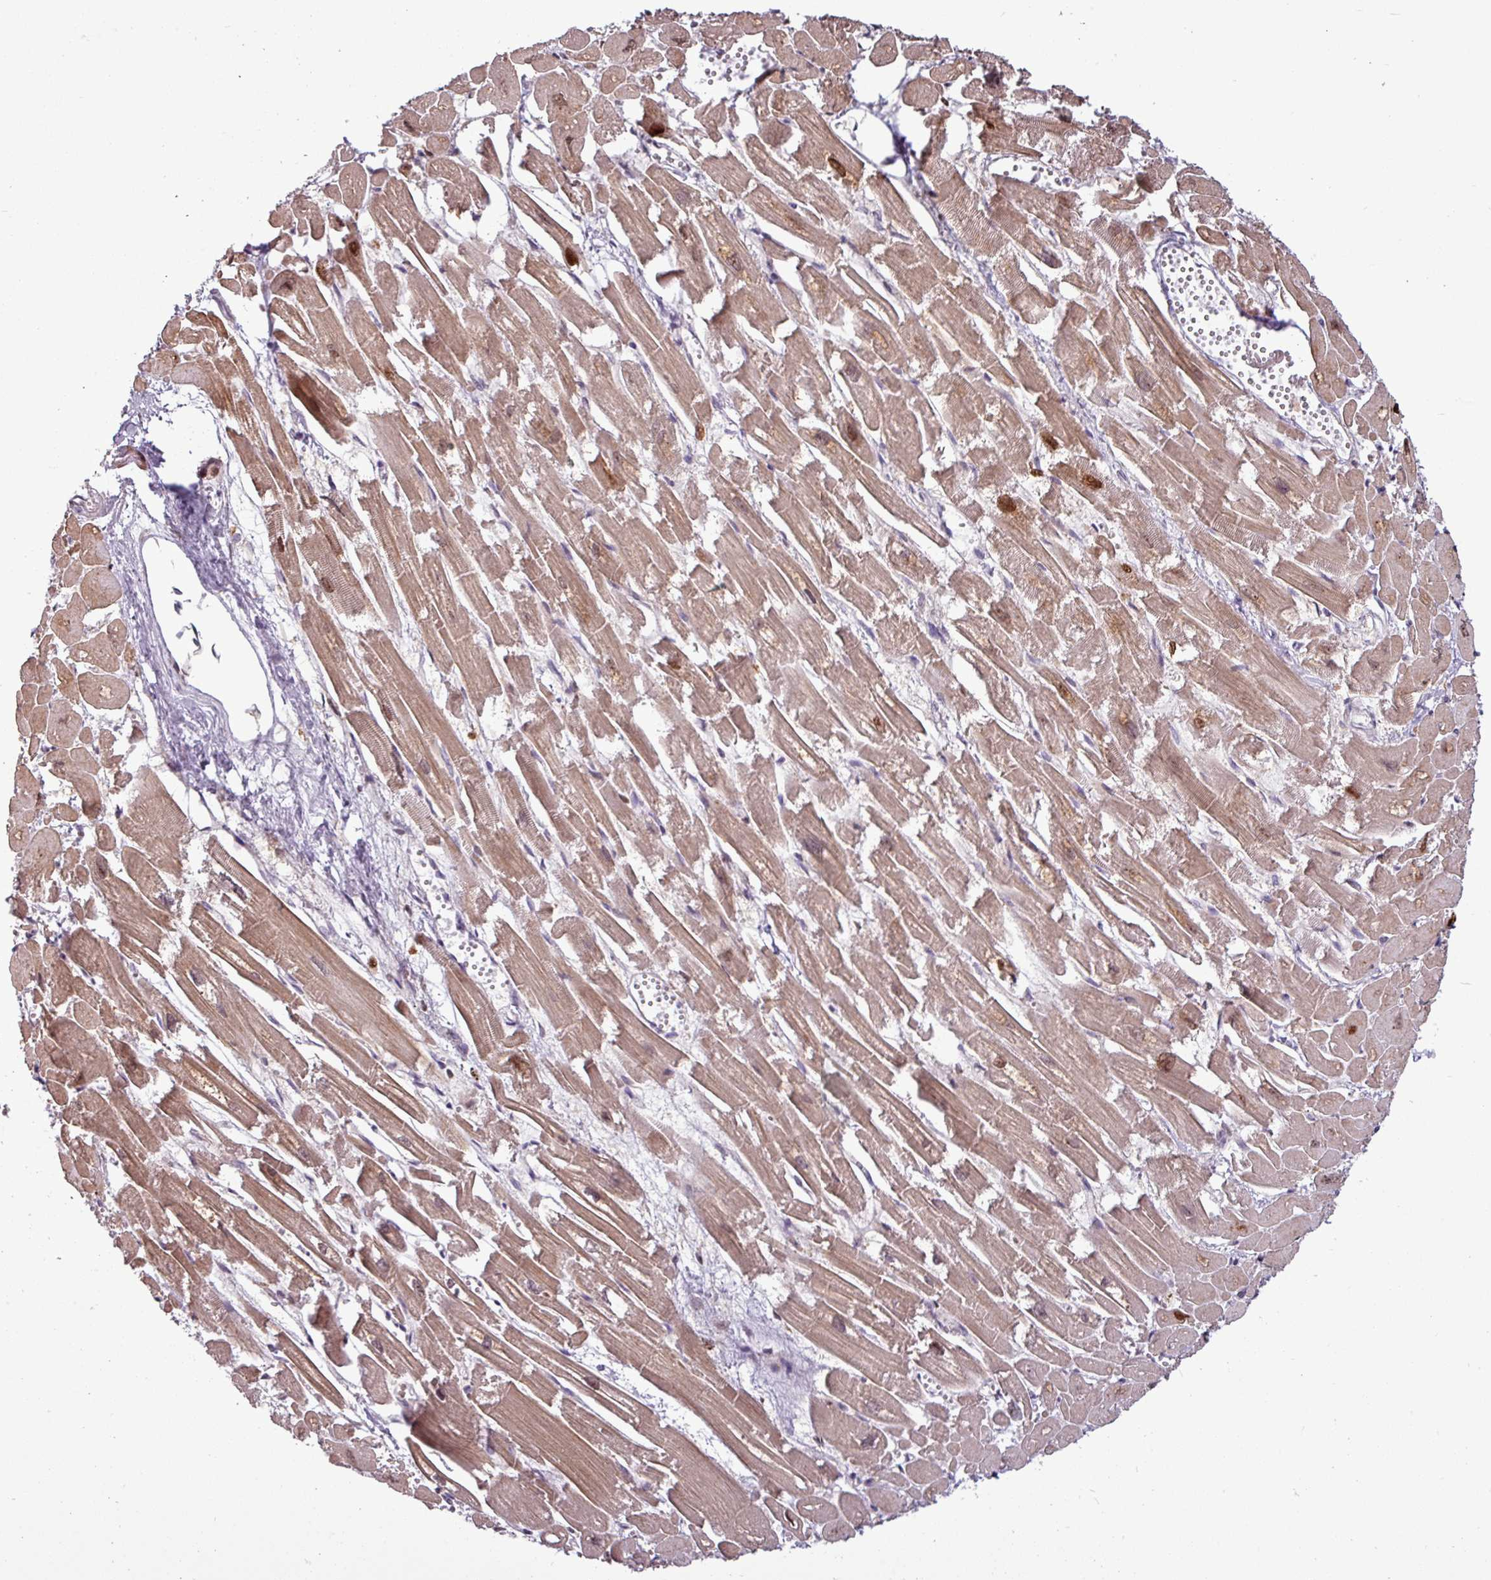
{"staining": {"intensity": "moderate", "quantity": ">75%", "location": "cytoplasmic/membranous"}, "tissue": "heart muscle", "cell_type": "Cardiomyocytes", "image_type": "normal", "snomed": [{"axis": "morphology", "description": "Normal tissue, NOS"}, {"axis": "topography", "description": "Heart"}], "caption": "IHC image of unremarkable heart muscle: heart muscle stained using IHC exhibits medium levels of moderate protein expression localized specifically in the cytoplasmic/membranous of cardiomyocytes, appearing as a cytoplasmic/membranous brown color.", "gene": "GPT2", "patient": {"sex": "male", "age": 54}}